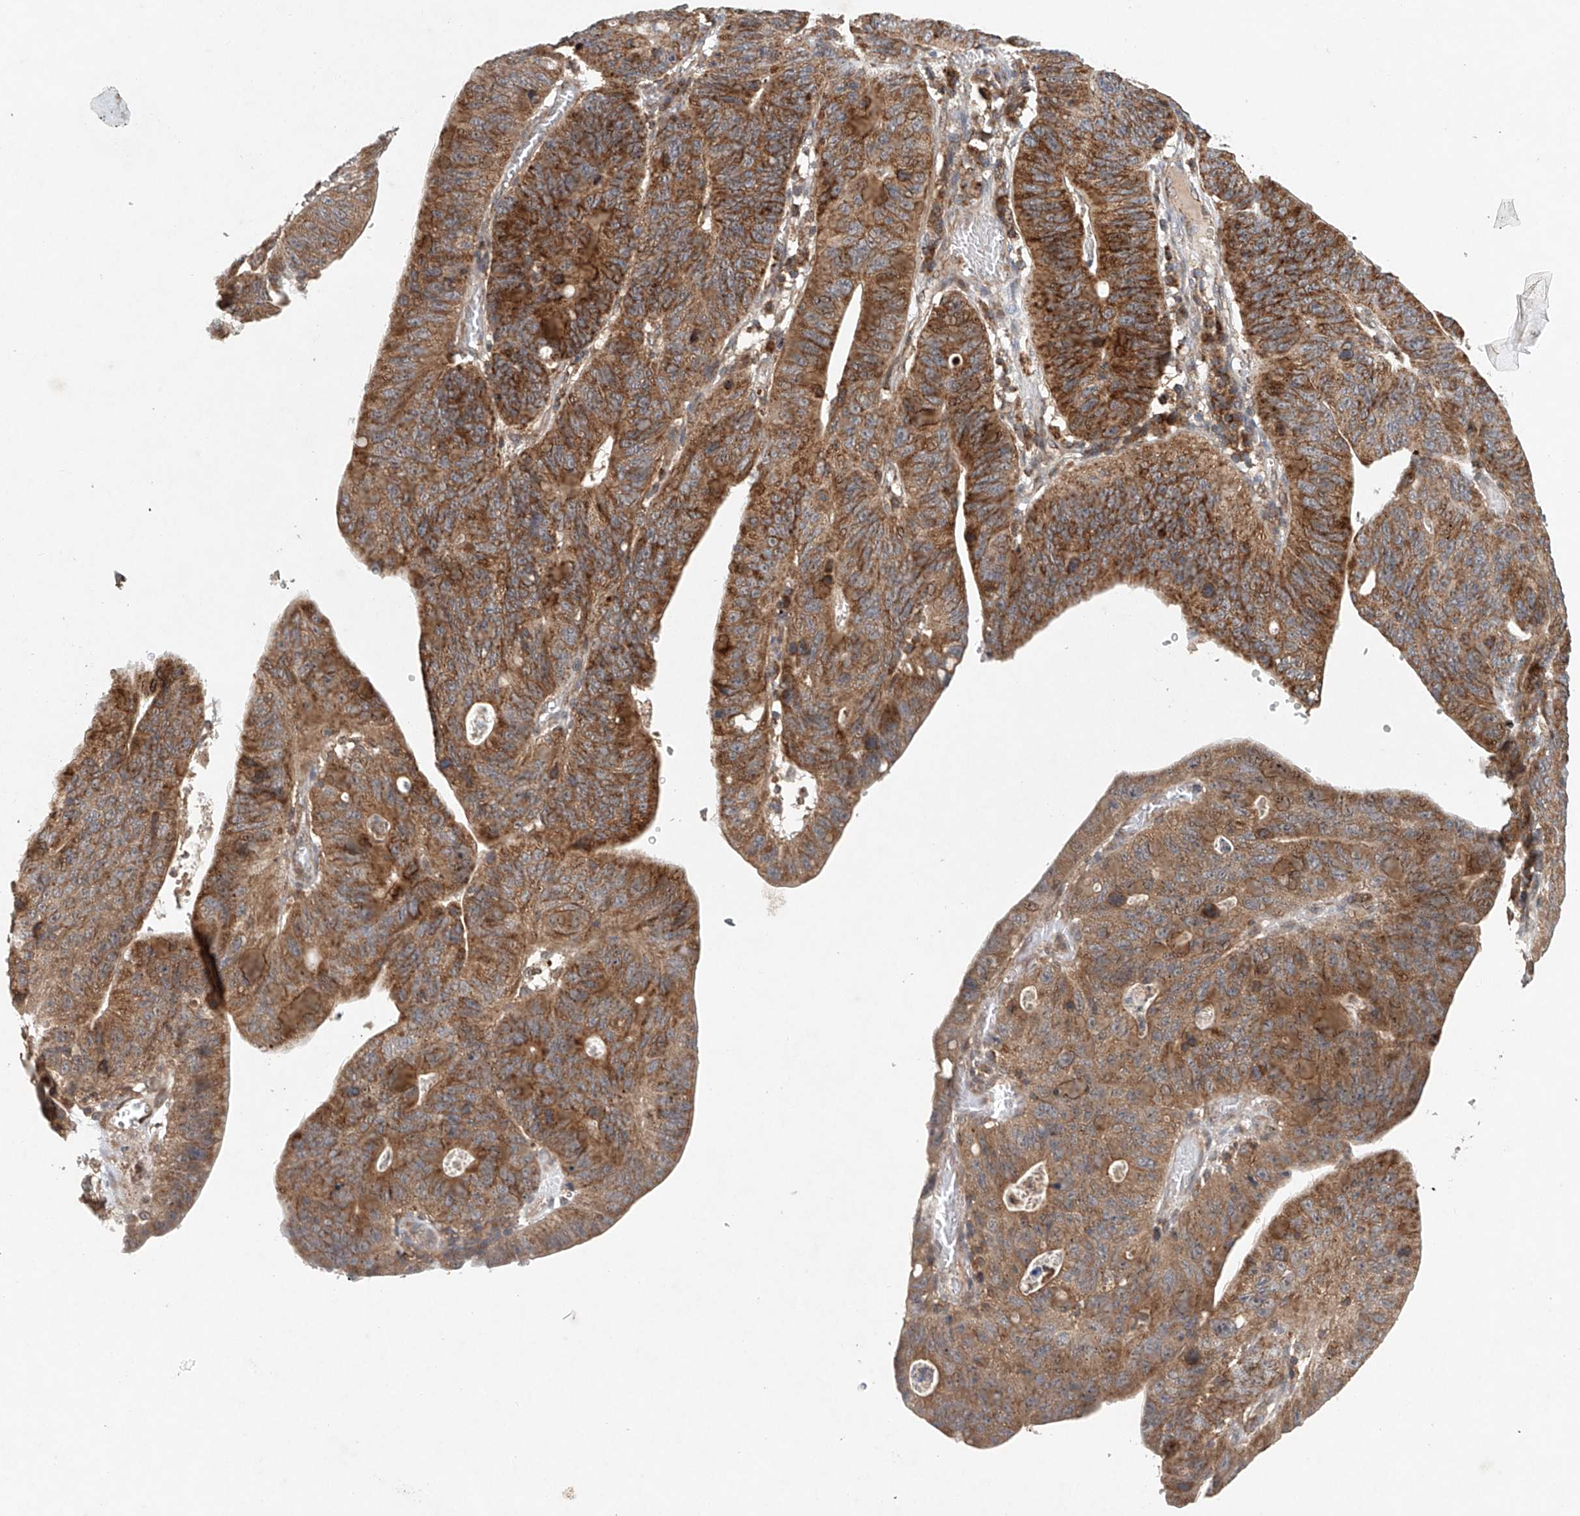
{"staining": {"intensity": "moderate", "quantity": ">75%", "location": "cytoplasmic/membranous"}, "tissue": "stomach cancer", "cell_type": "Tumor cells", "image_type": "cancer", "snomed": [{"axis": "morphology", "description": "Adenocarcinoma, NOS"}, {"axis": "topography", "description": "Stomach"}], "caption": "The image displays a brown stain indicating the presence of a protein in the cytoplasmic/membranous of tumor cells in stomach cancer (adenocarcinoma). (Stains: DAB (3,3'-diaminobenzidine) in brown, nuclei in blue, Microscopy: brightfield microscopy at high magnification).", "gene": "DCAF11", "patient": {"sex": "male", "age": 59}}